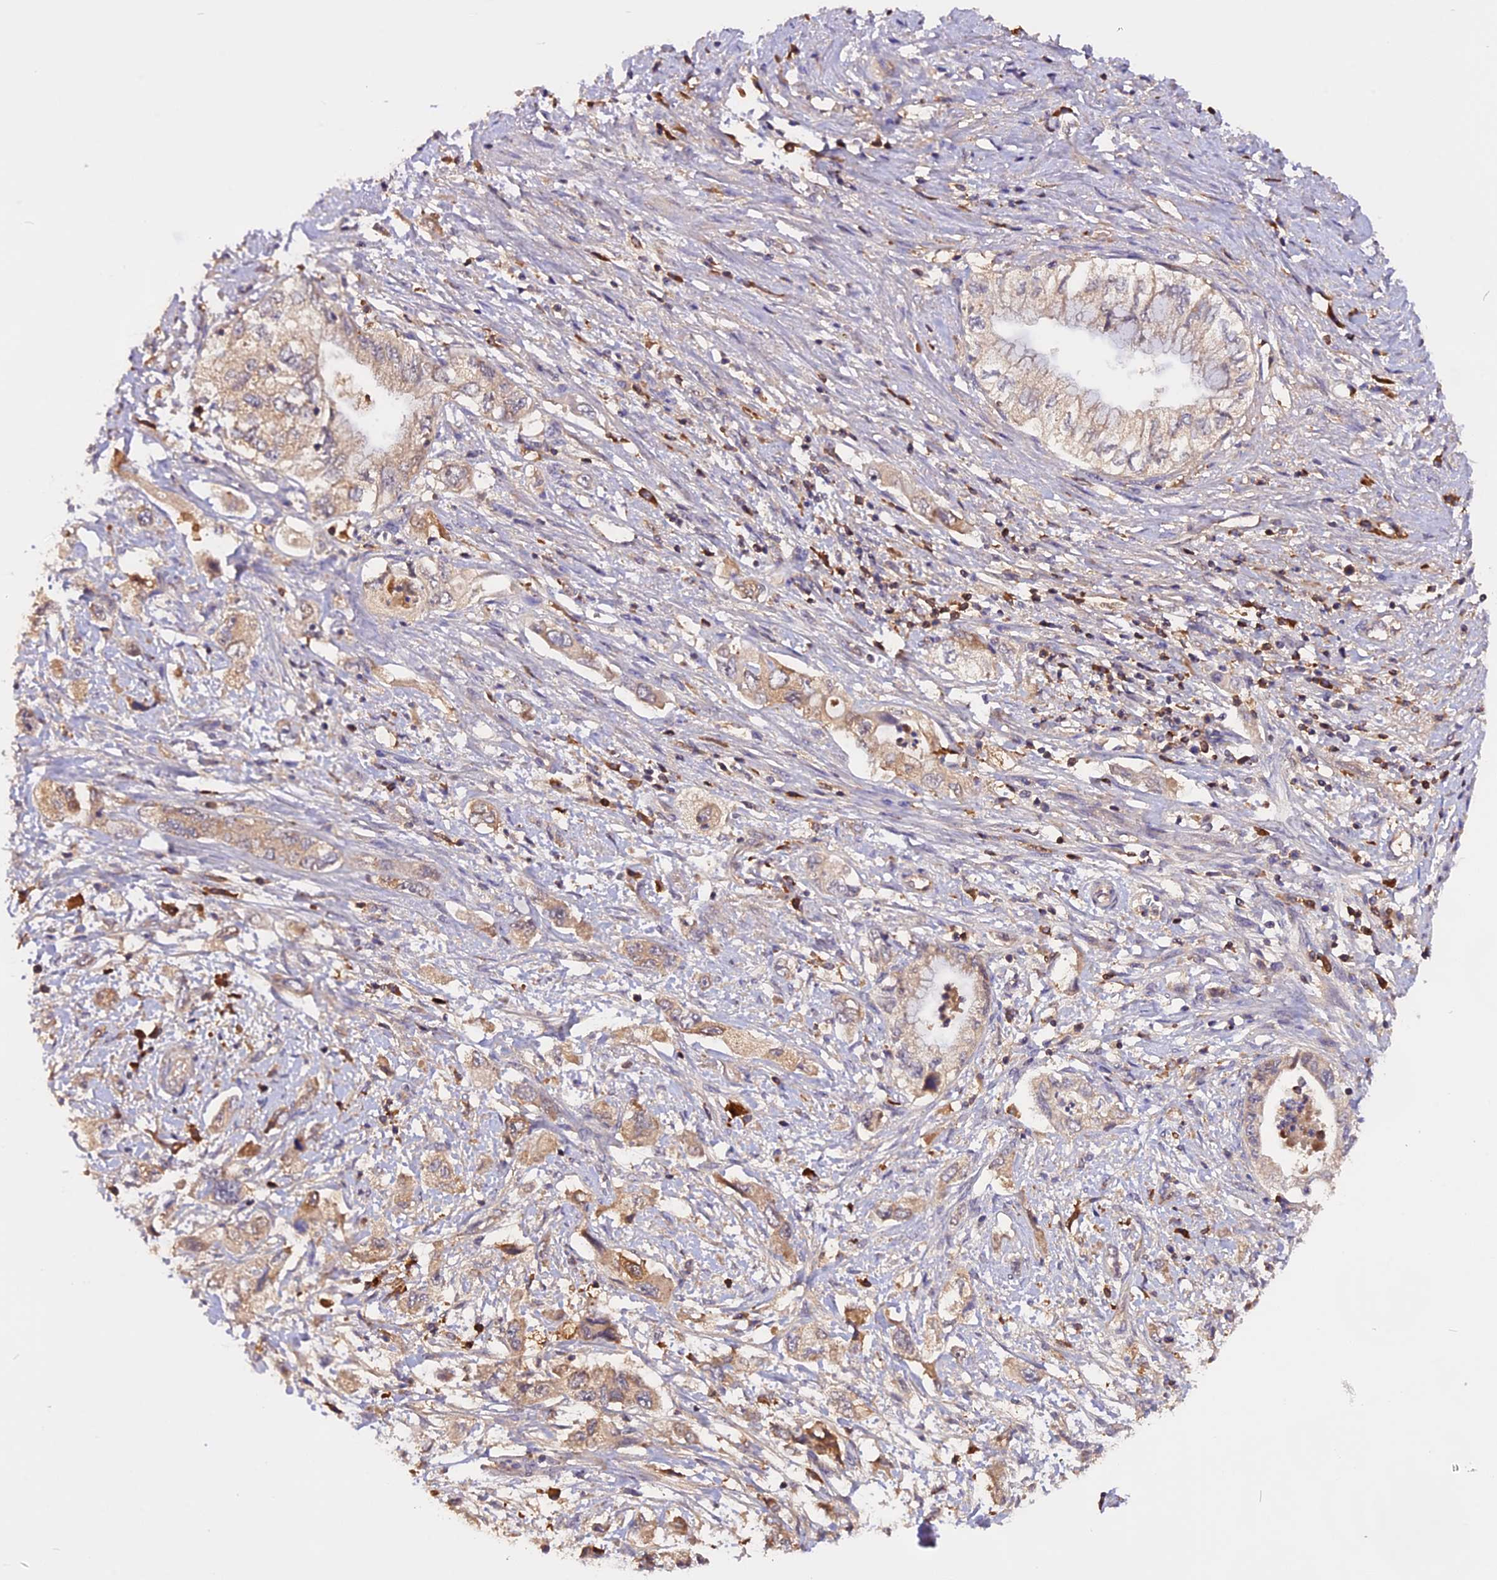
{"staining": {"intensity": "moderate", "quantity": "25%-75%", "location": "cytoplasmic/membranous"}, "tissue": "pancreatic cancer", "cell_type": "Tumor cells", "image_type": "cancer", "snomed": [{"axis": "morphology", "description": "Adenocarcinoma, NOS"}, {"axis": "topography", "description": "Pancreas"}], "caption": "Protein staining of pancreatic cancer (adenocarcinoma) tissue shows moderate cytoplasmic/membranous expression in about 25%-75% of tumor cells. Nuclei are stained in blue.", "gene": "MARK4", "patient": {"sex": "female", "age": 73}}